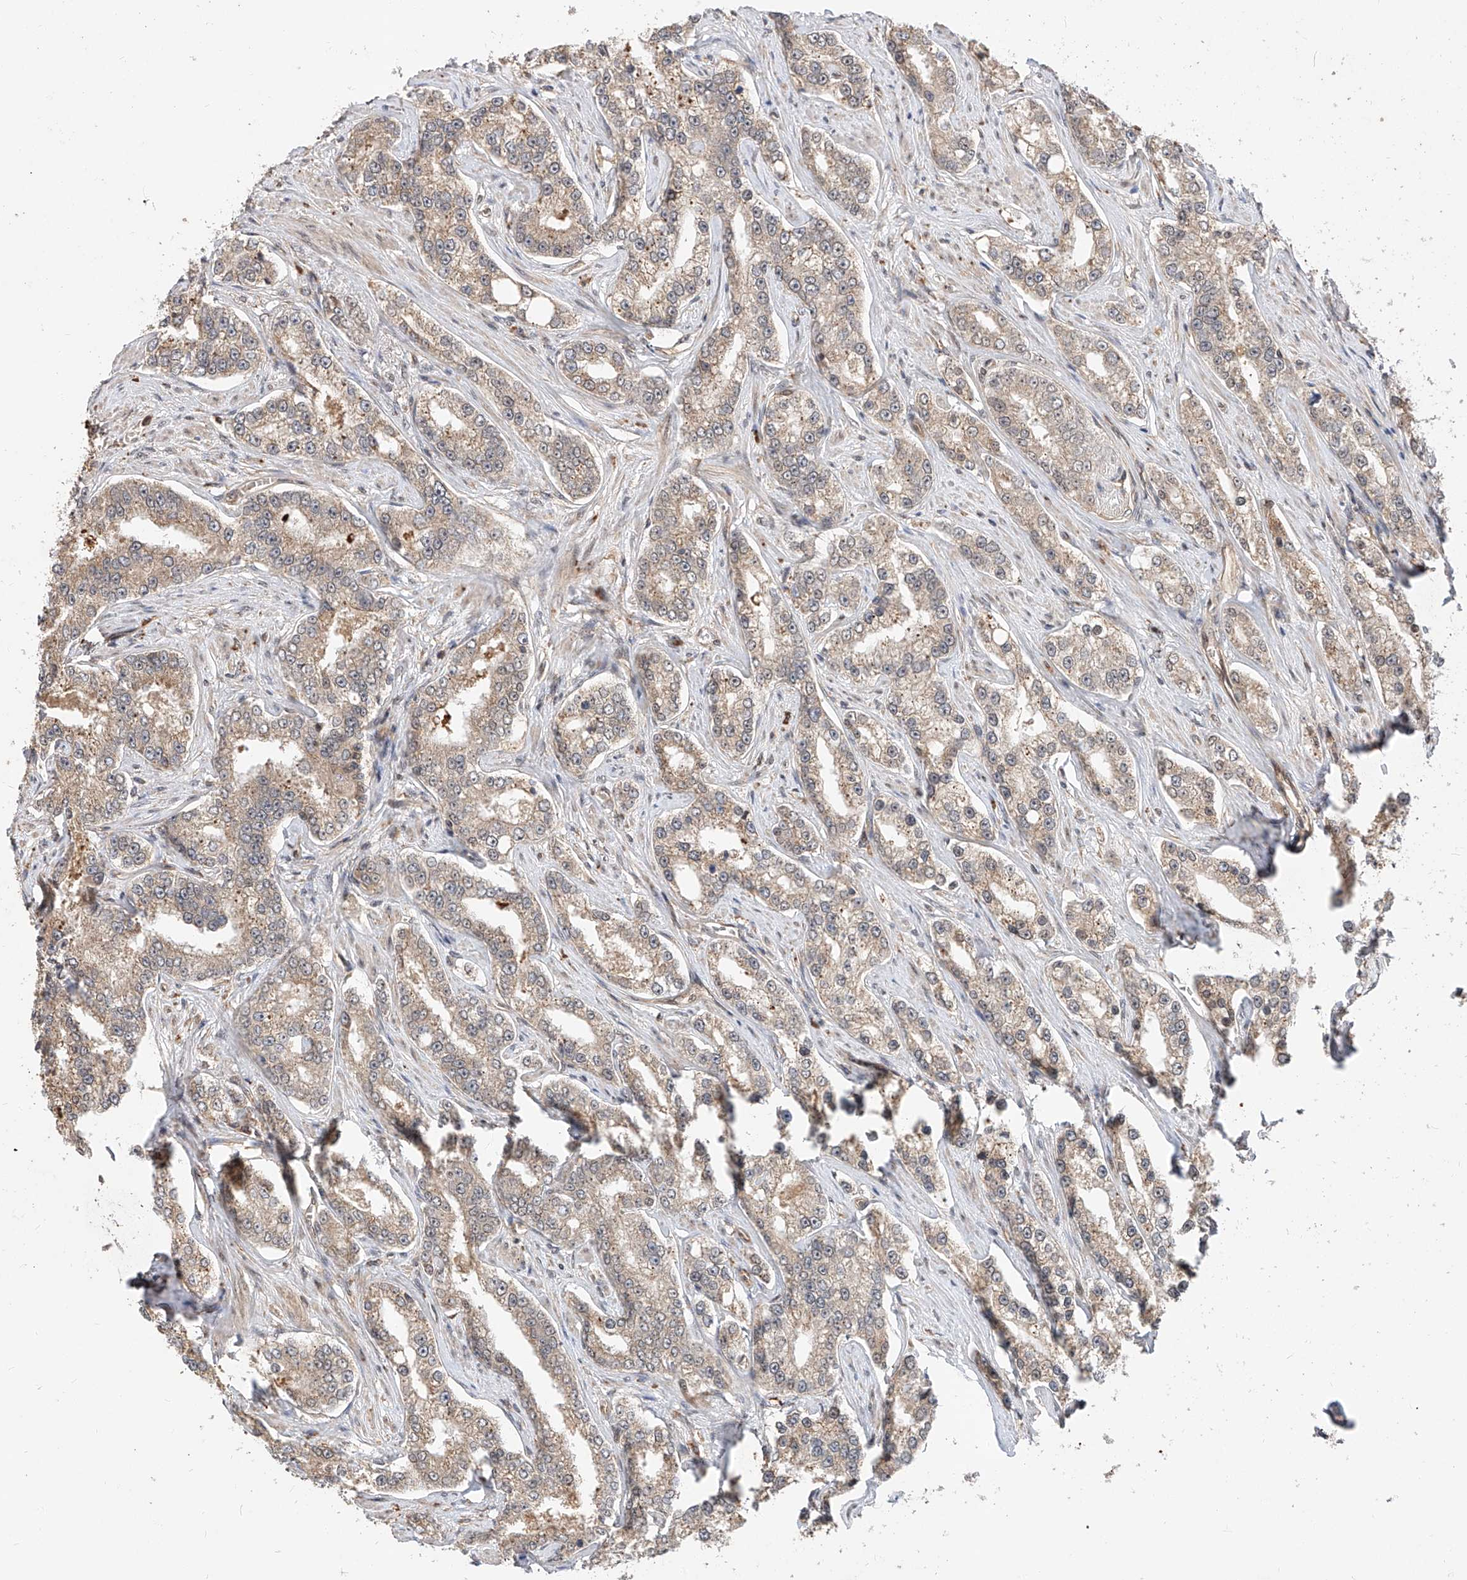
{"staining": {"intensity": "weak", "quantity": ">75%", "location": "cytoplasmic/membranous"}, "tissue": "prostate cancer", "cell_type": "Tumor cells", "image_type": "cancer", "snomed": [{"axis": "morphology", "description": "Normal tissue, NOS"}, {"axis": "morphology", "description": "Adenocarcinoma, High grade"}, {"axis": "topography", "description": "Prostate"}], "caption": "DAB (3,3'-diaminobenzidine) immunohistochemical staining of prostate cancer reveals weak cytoplasmic/membranous protein positivity in about >75% of tumor cells.", "gene": "RILPL2", "patient": {"sex": "male", "age": 83}}